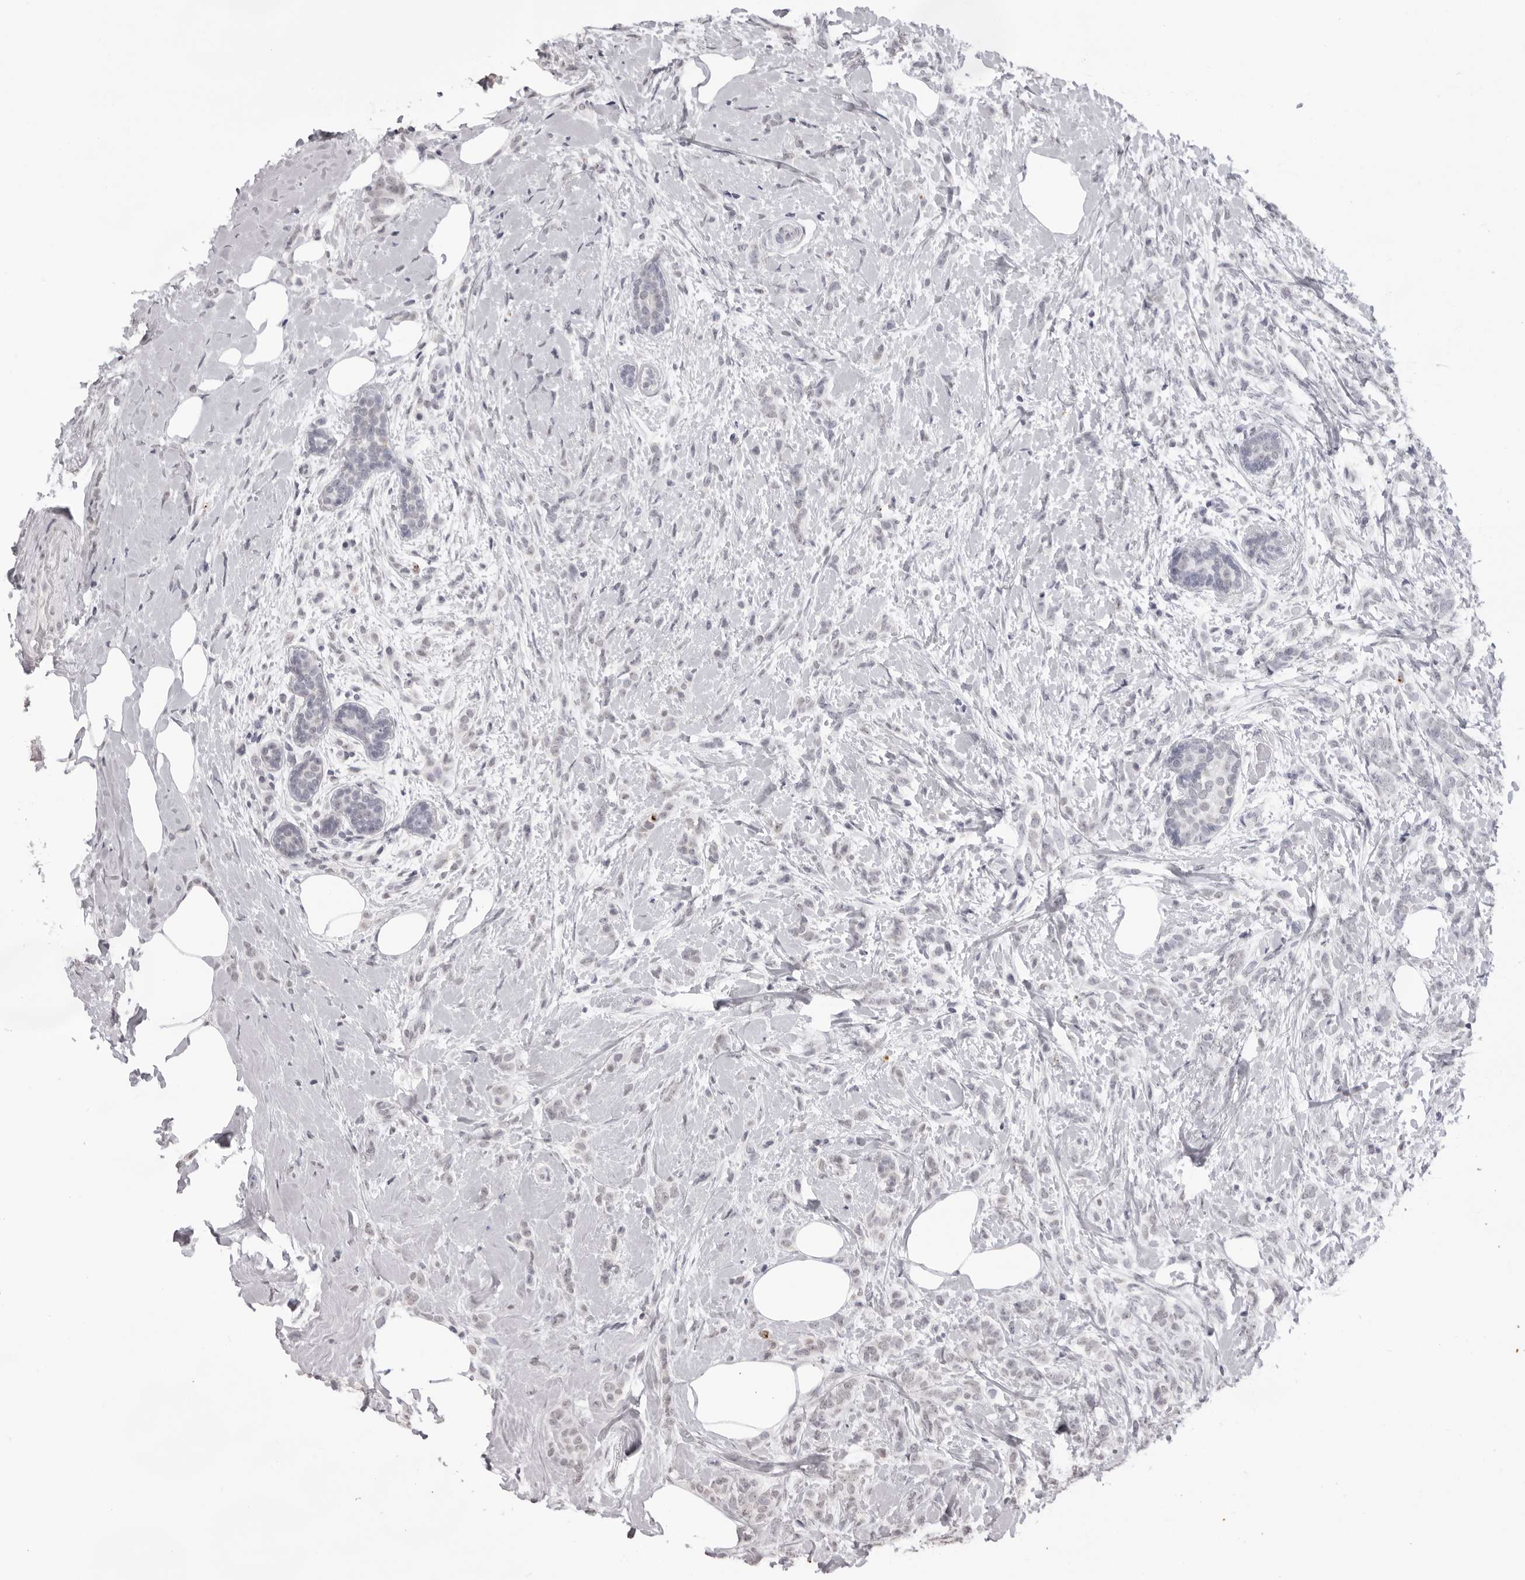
{"staining": {"intensity": "negative", "quantity": "none", "location": "none"}, "tissue": "breast cancer", "cell_type": "Tumor cells", "image_type": "cancer", "snomed": [{"axis": "morphology", "description": "Lobular carcinoma, in situ"}, {"axis": "morphology", "description": "Lobular carcinoma"}, {"axis": "topography", "description": "Breast"}], "caption": "DAB (3,3'-diaminobenzidine) immunohistochemical staining of lobular carcinoma (breast) displays no significant staining in tumor cells.", "gene": "NTM", "patient": {"sex": "female", "age": 41}}